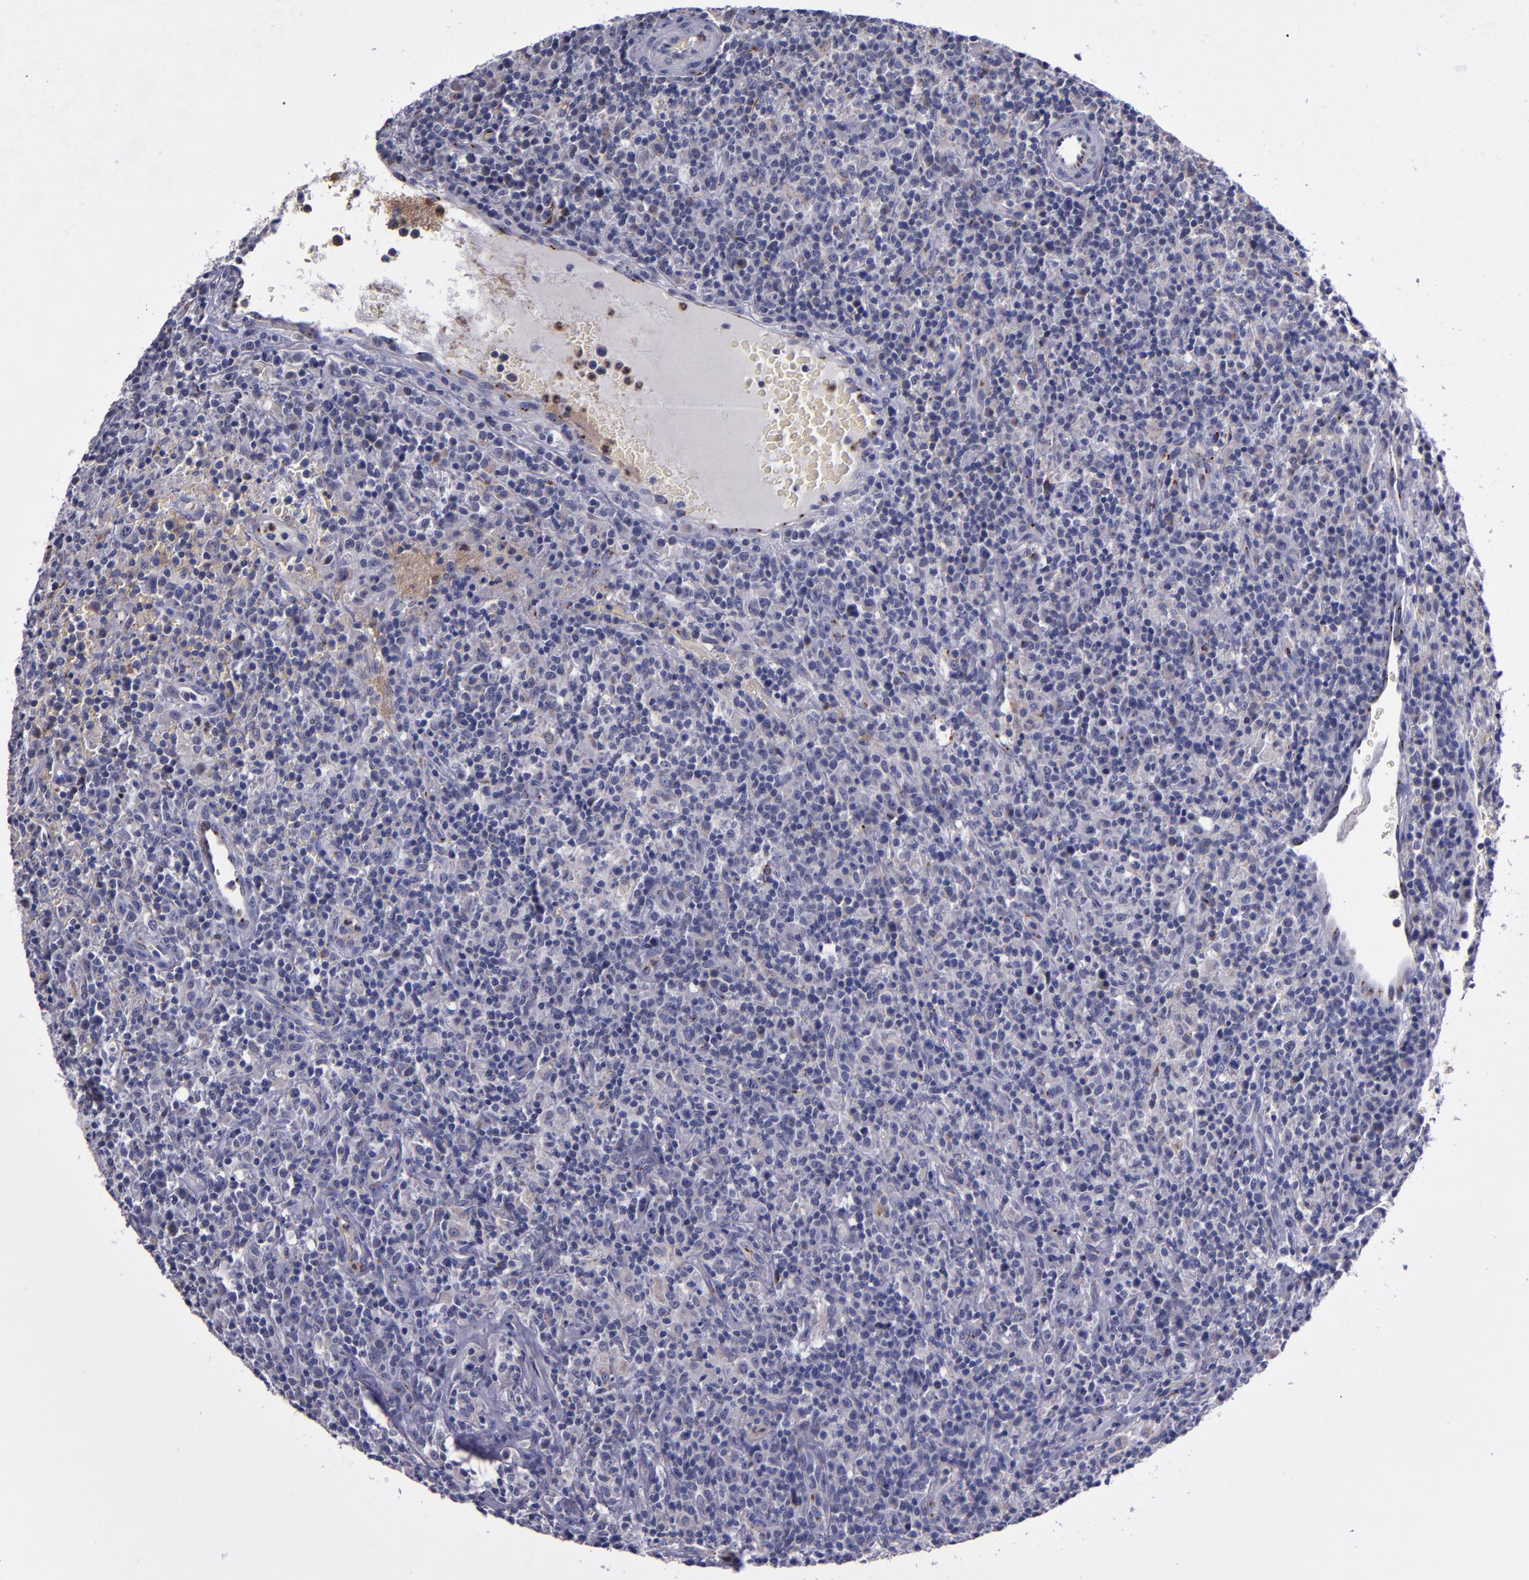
{"staining": {"intensity": "weak", "quantity": "<25%", "location": "cytoplasmic/membranous"}, "tissue": "lymphoma", "cell_type": "Tumor cells", "image_type": "cancer", "snomed": [{"axis": "morphology", "description": "Hodgkin's disease, NOS"}, {"axis": "topography", "description": "Lymph node"}], "caption": "IHC photomicrograph of neoplastic tissue: human Hodgkin's disease stained with DAB displays no significant protein staining in tumor cells.", "gene": "RAB41", "patient": {"sex": "male", "age": 65}}